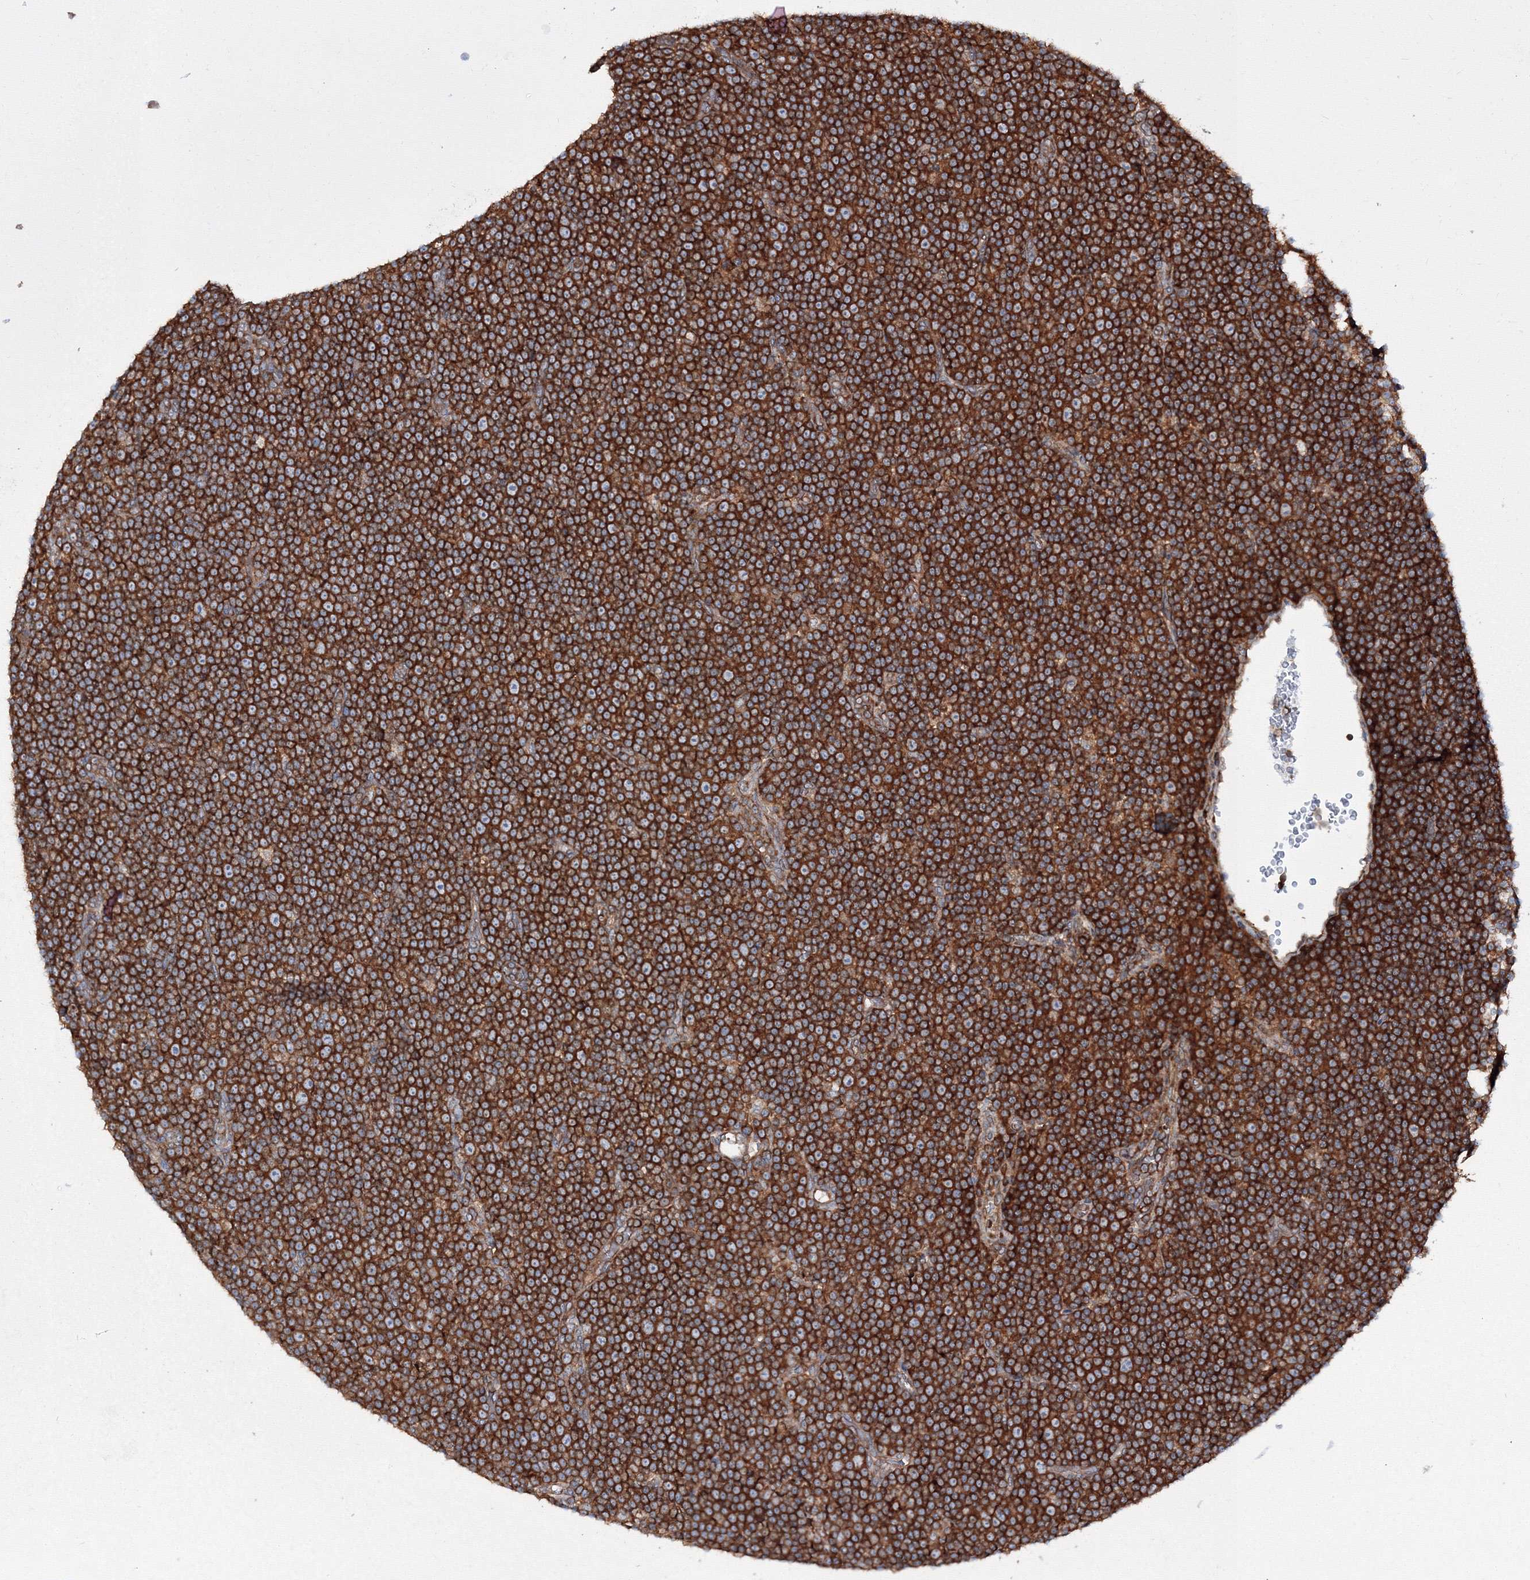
{"staining": {"intensity": "strong", "quantity": ">75%", "location": "cytoplasmic/membranous"}, "tissue": "lymphoma", "cell_type": "Tumor cells", "image_type": "cancer", "snomed": [{"axis": "morphology", "description": "Malignant lymphoma, non-Hodgkin's type, Low grade"}, {"axis": "topography", "description": "Lymph node"}], "caption": "Immunohistochemical staining of human lymphoma reveals strong cytoplasmic/membranous protein expression in approximately >75% of tumor cells.", "gene": "HARS1", "patient": {"sex": "female", "age": 67}}